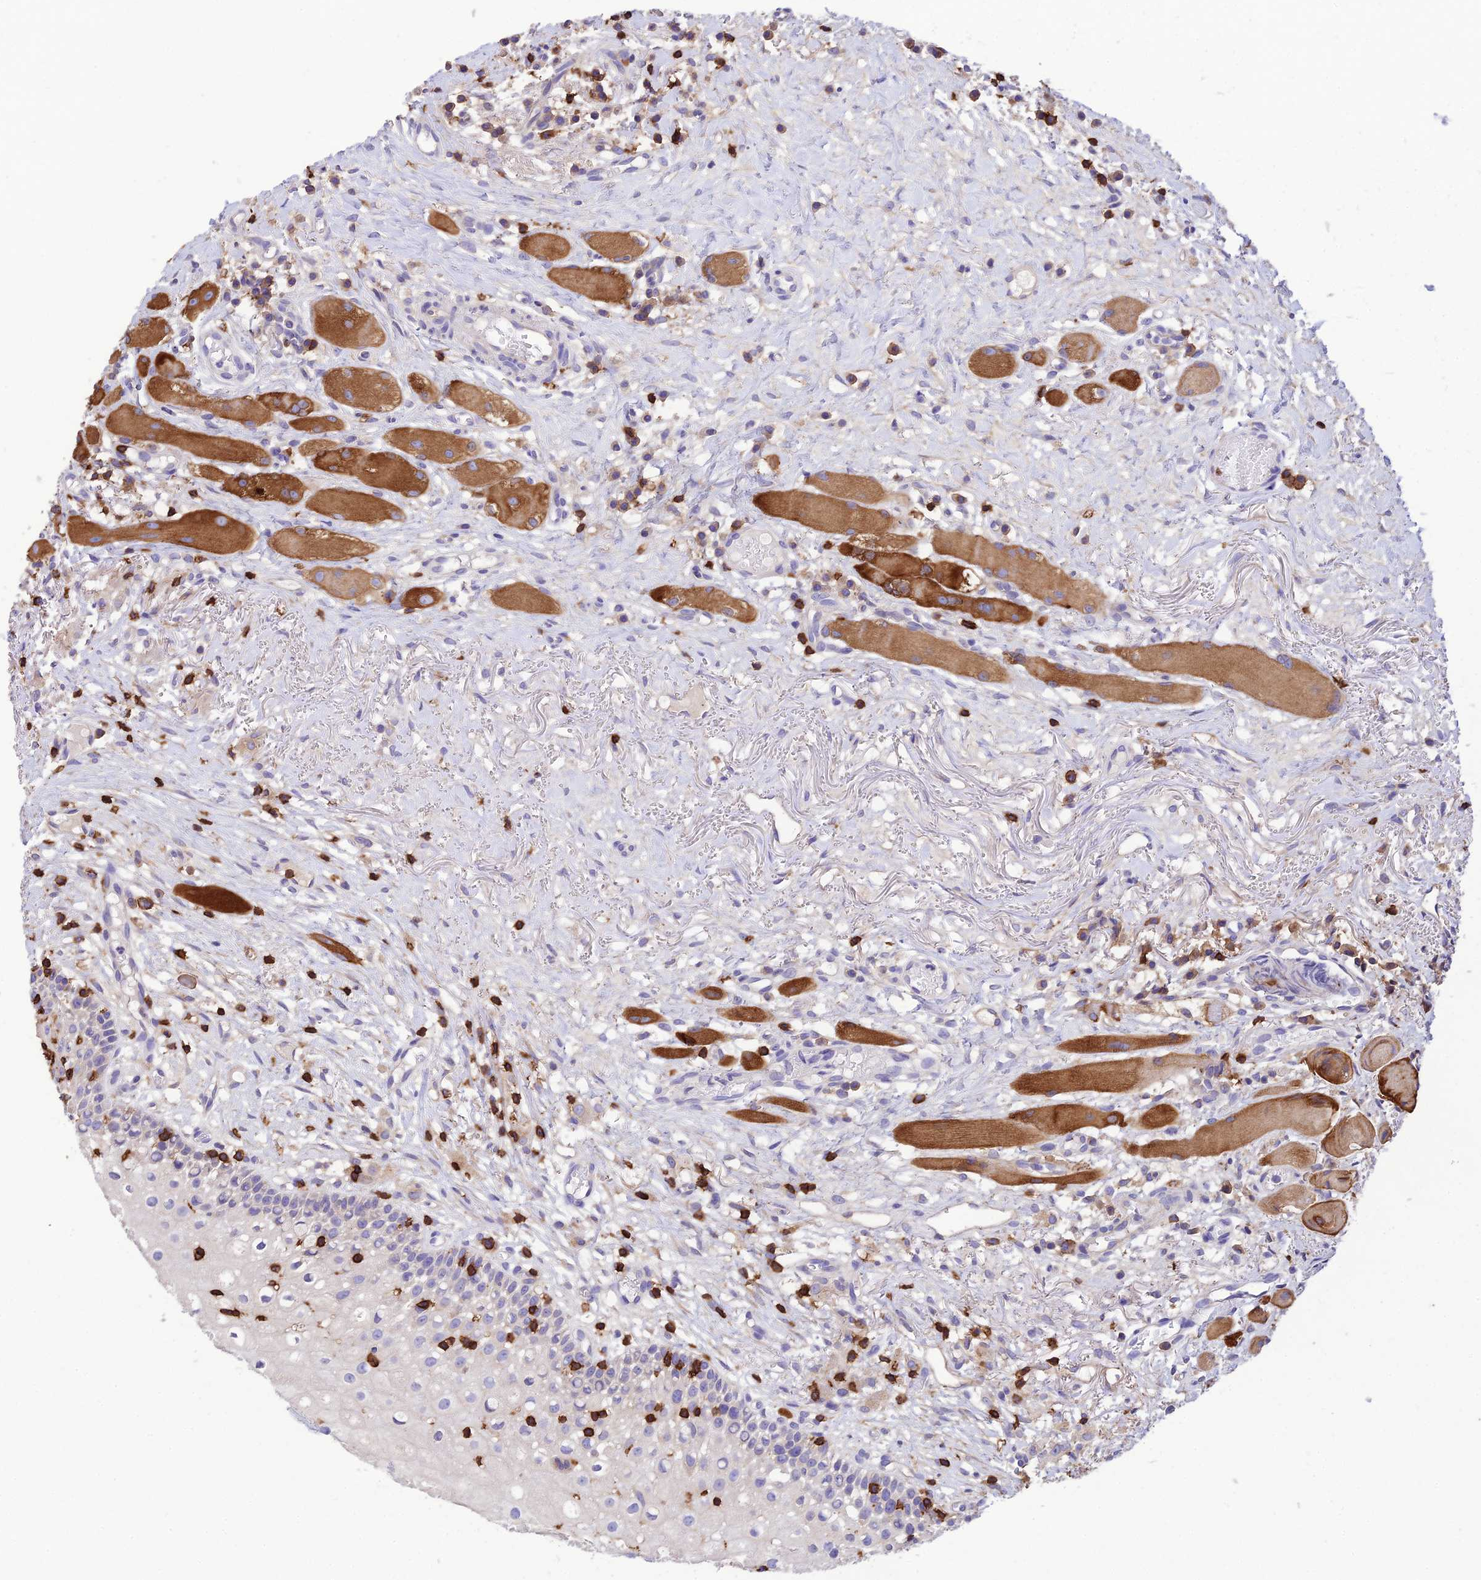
{"staining": {"intensity": "negative", "quantity": "none", "location": "none"}, "tissue": "oral mucosa", "cell_type": "Squamous epithelial cells", "image_type": "normal", "snomed": [{"axis": "morphology", "description": "Normal tissue, NOS"}, {"axis": "topography", "description": "Oral tissue"}], "caption": "DAB immunohistochemical staining of unremarkable oral mucosa exhibits no significant staining in squamous epithelial cells. (DAB immunohistochemistry (IHC) with hematoxylin counter stain).", "gene": "PTPRCAP", "patient": {"sex": "female", "age": 69}}